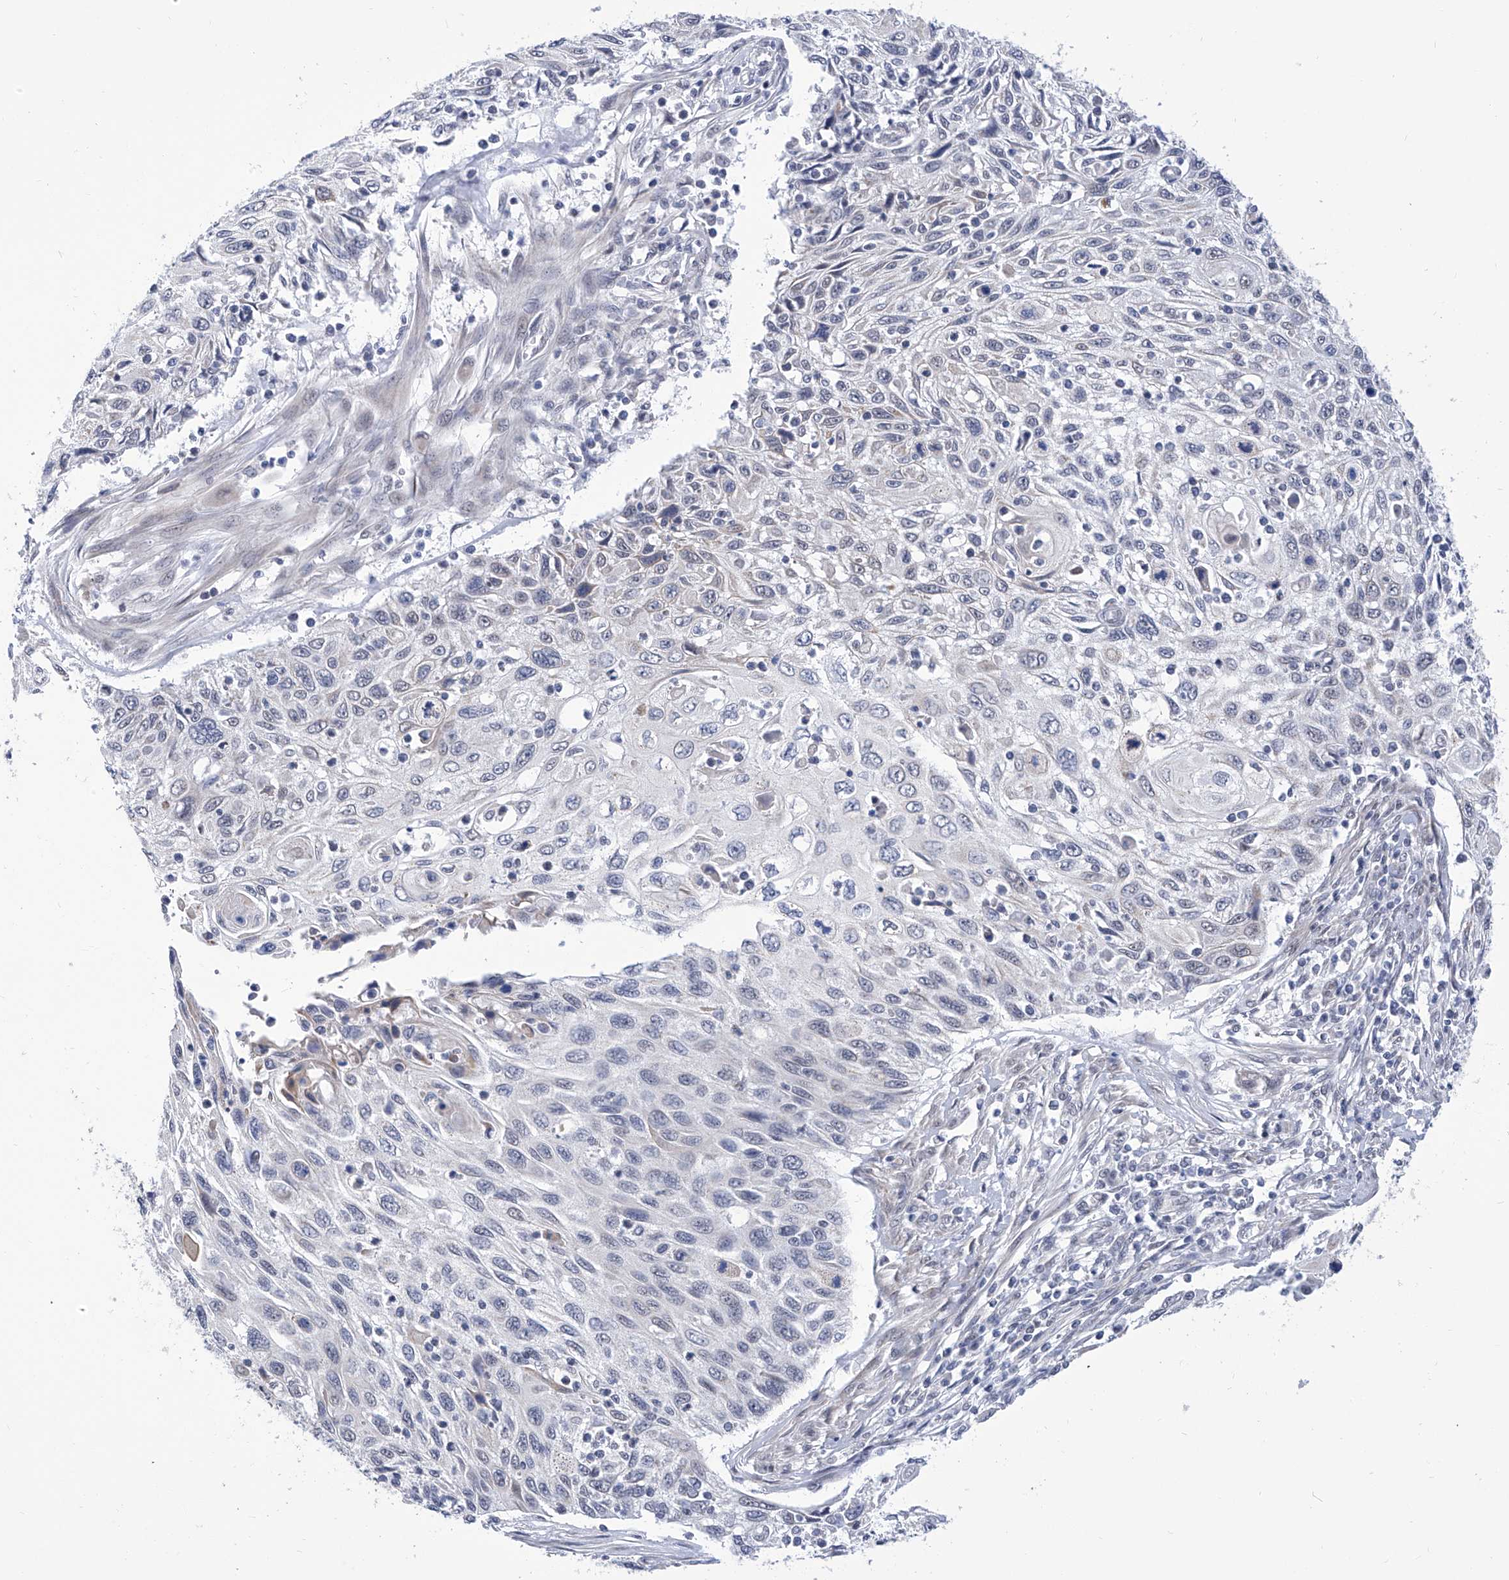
{"staining": {"intensity": "negative", "quantity": "none", "location": "none"}, "tissue": "cervical cancer", "cell_type": "Tumor cells", "image_type": "cancer", "snomed": [{"axis": "morphology", "description": "Squamous cell carcinoma, NOS"}, {"axis": "topography", "description": "Cervix"}], "caption": "This is a micrograph of IHC staining of cervical cancer (squamous cell carcinoma), which shows no expression in tumor cells.", "gene": "SART1", "patient": {"sex": "female", "age": 70}}